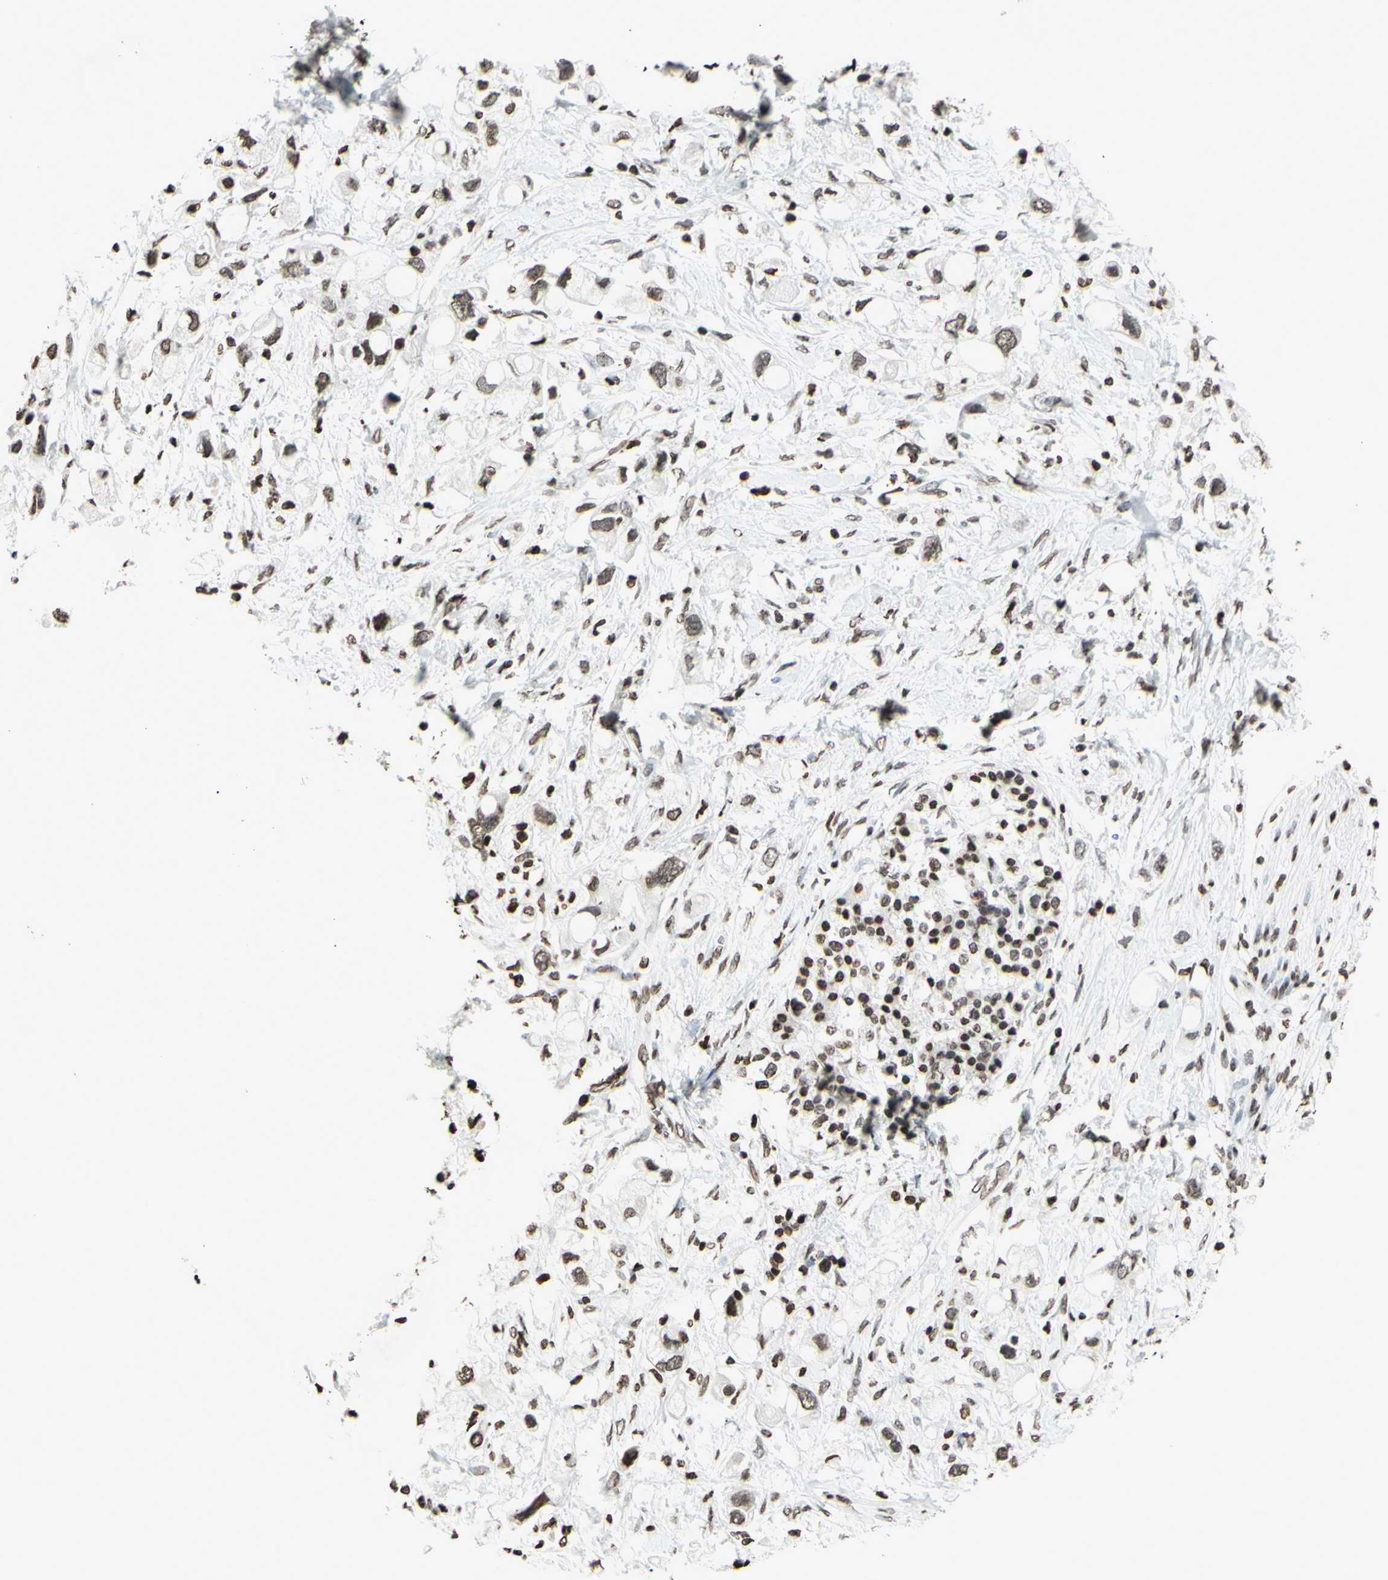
{"staining": {"intensity": "weak", "quantity": "25%-75%", "location": "nuclear"}, "tissue": "pancreatic cancer", "cell_type": "Tumor cells", "image_type": "cancer", "snomed": [{"axis": "morphology", "description": "Adenocarcinoma, NOS"}, {"axis": "topography", "description": "Pancreas"}], "caption": "A photomicrograph of human pancreatic cancer (adenocarcinoma) stained for a protein reveals weak nuclear brown staining in tumor cells.", "gene": "CD79B", "patient": {"sex": "female", "age": 56}}